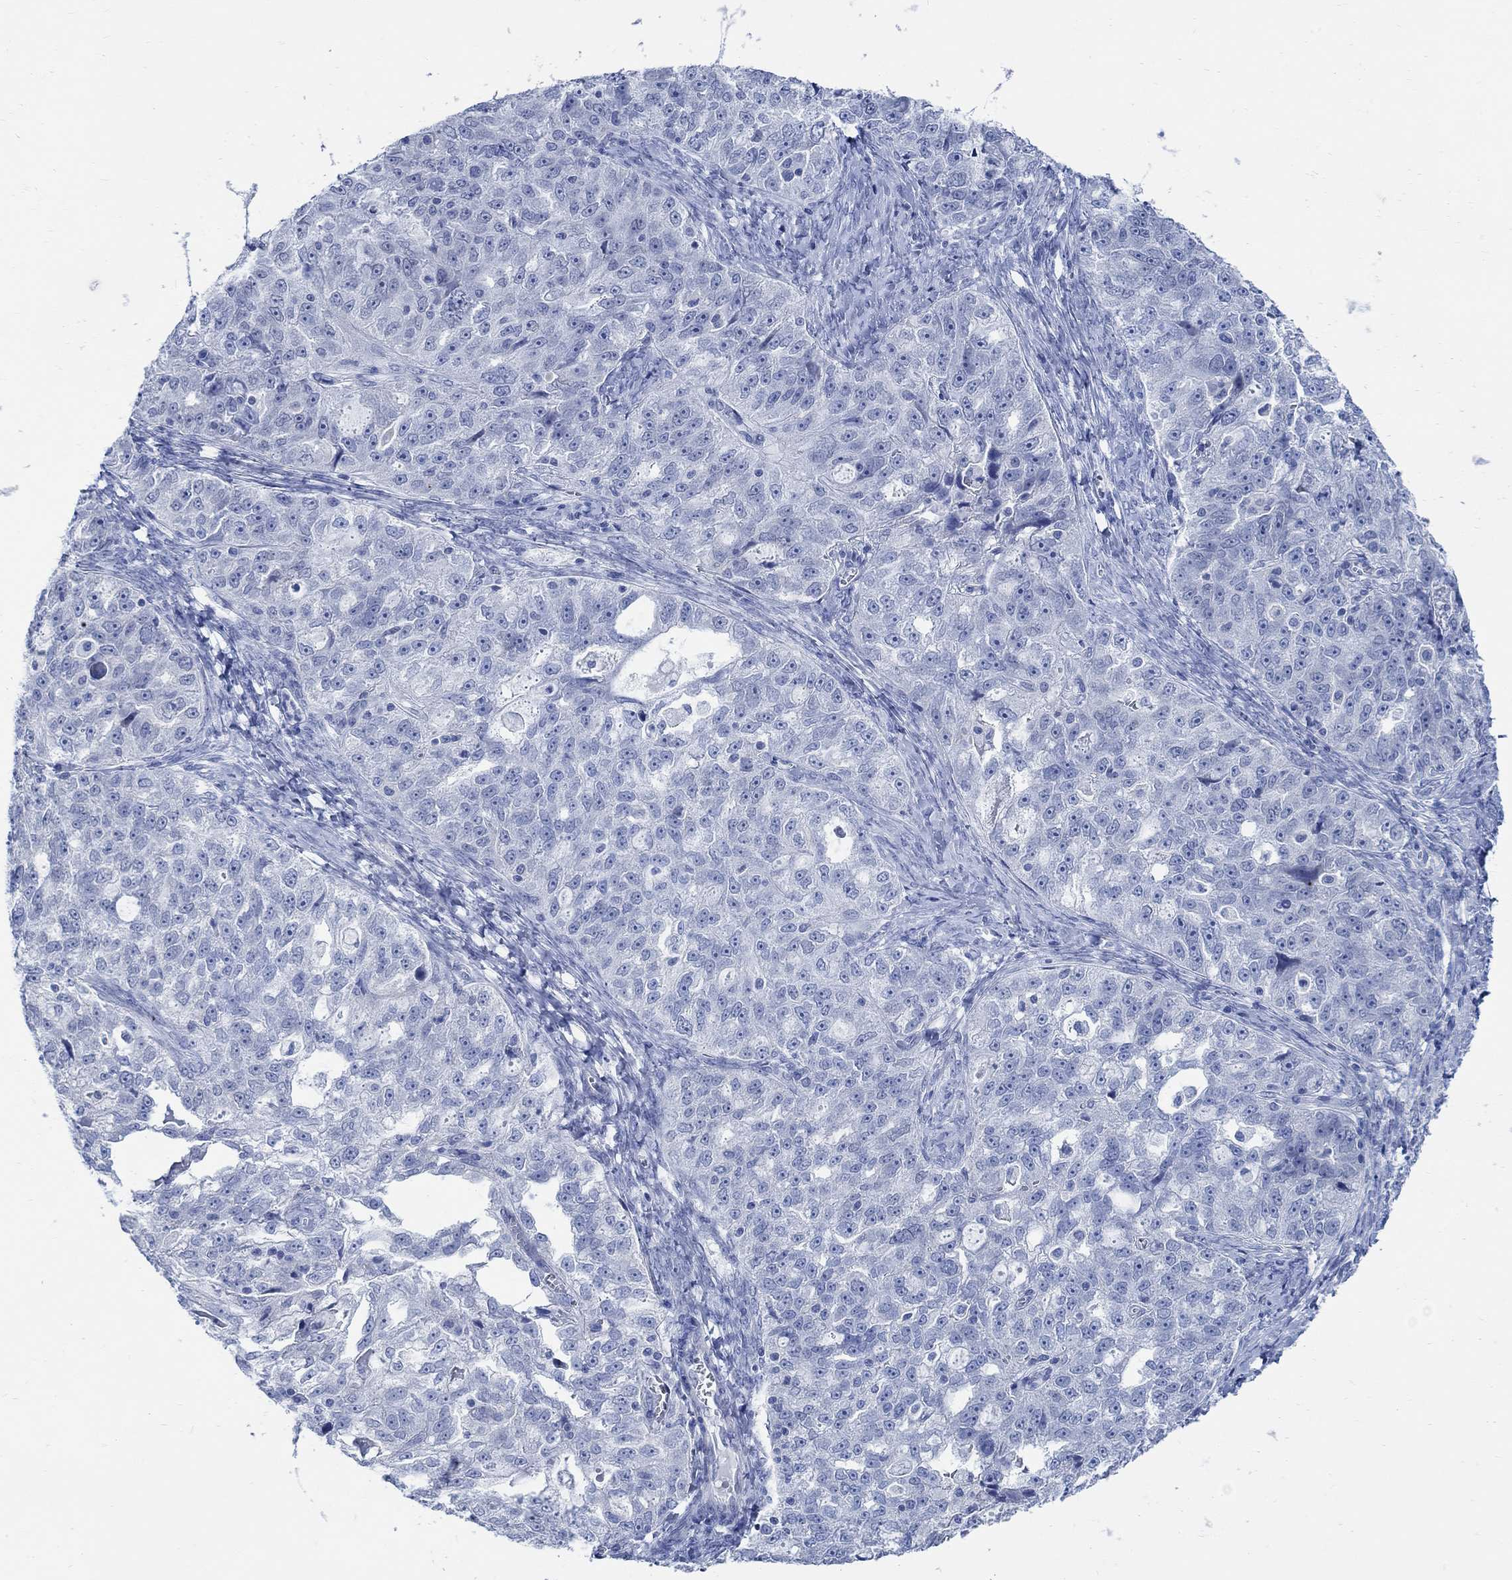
{"staining": {"intensity": "negative", "quantity": "none", "location": "none"}, "tissue": "ovarian cancer", "cell_type": "Tumor cells", "image_type": "cancer", "snomed": [{"axis": "morphology", "description": "Cystadenocarcinoma, serous, NOS"}, {"axis": "topography", "description": "Ovary"}], "caption": "Tumor cells are negative for protein expression in human ovarian serous cystadenocarcinoma.", "gene": "CAMK2N1", "patient": {"sex": "female", "age": 51}}